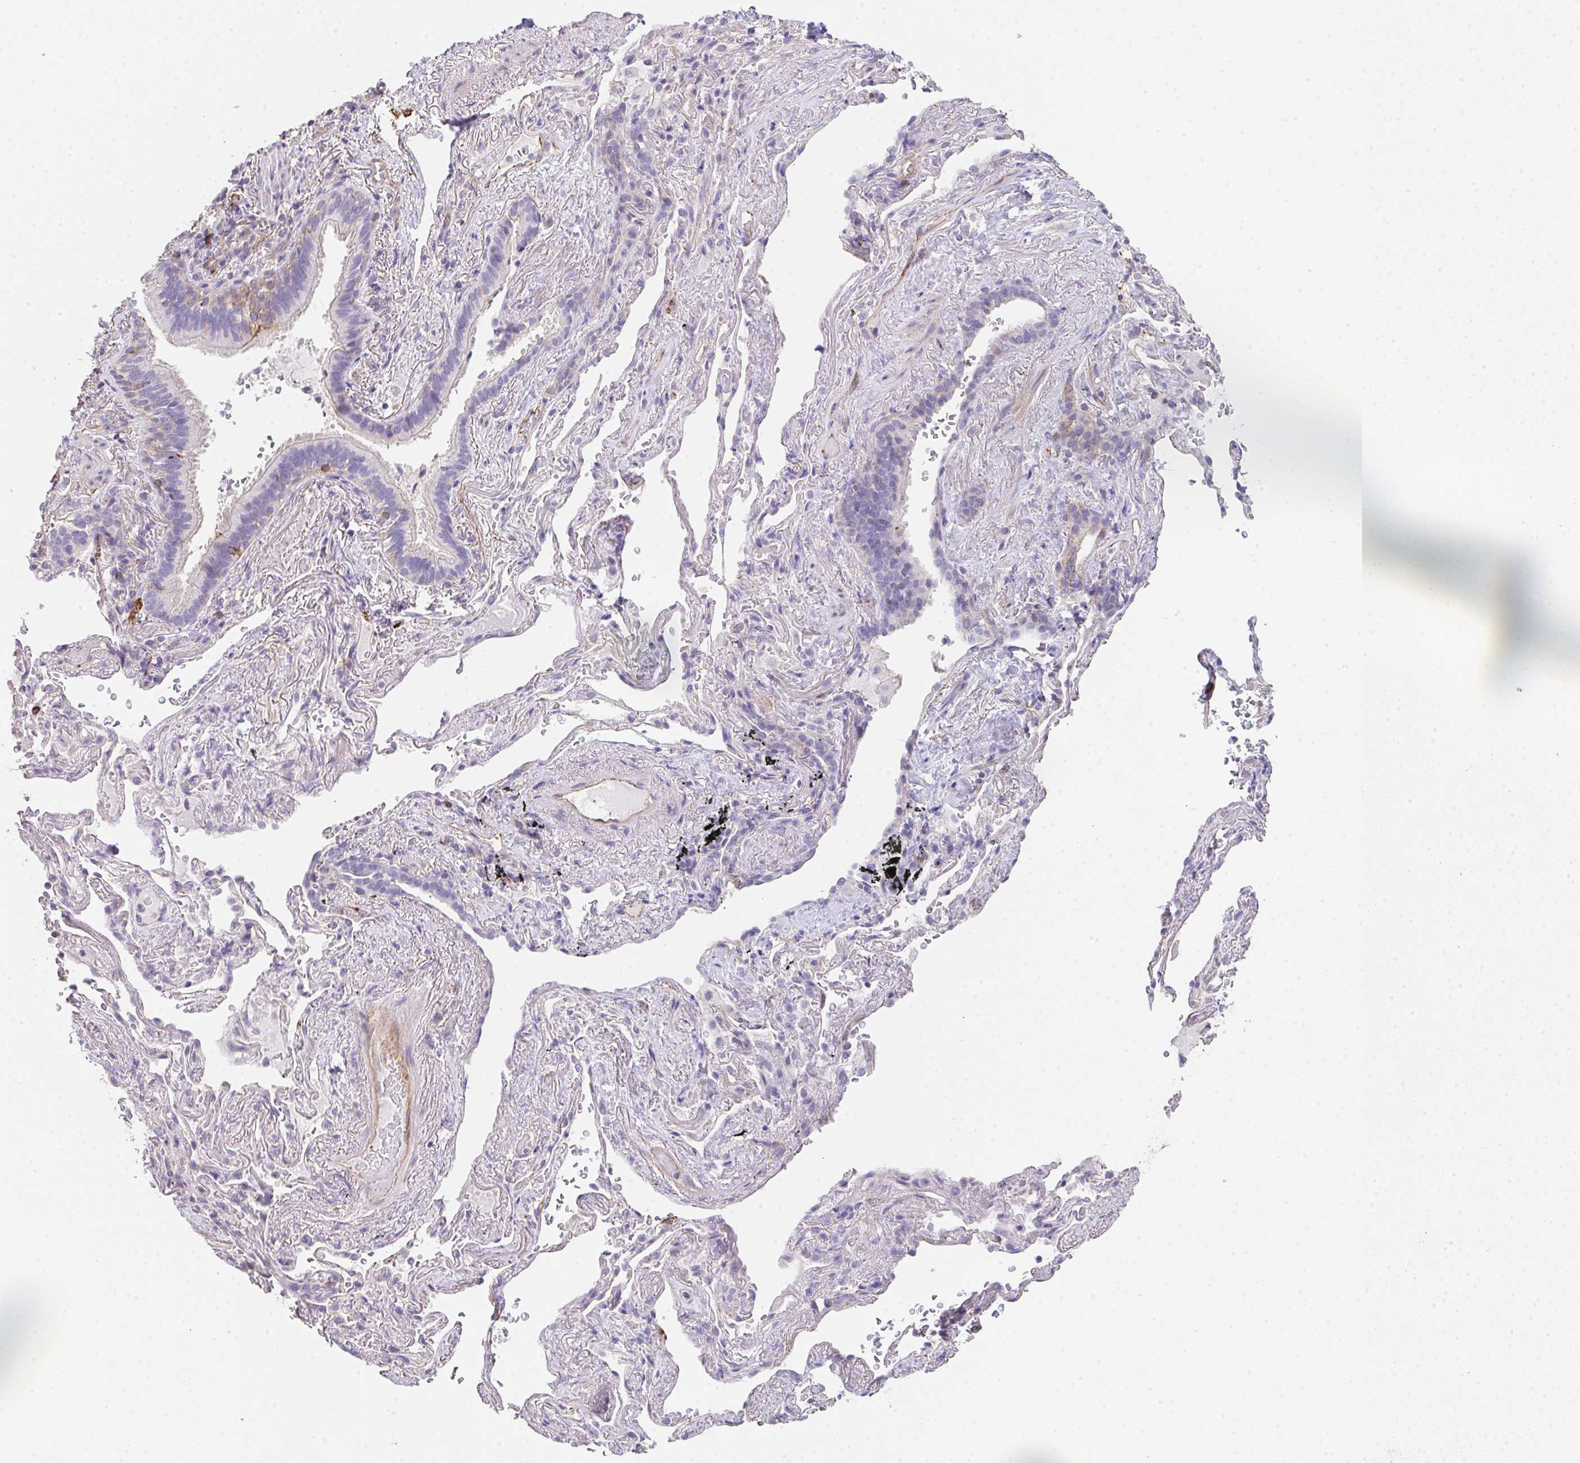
{"staining": {"intensity": "negative", "quantity": "none", "location": "none"}, "tissue": "bronchus", "cell_type": "Respiratory epithelial cells", "image_type": "normal", "snomed": [{"axis": "morphology", "description": "Normal tissue, NOS"}, {"axis": "topography", "description": "Bronchus"}], "caption": "Respiratory epithelial cells show no significant expression in benign bronchus. (DAB (3,3'-diaminobenzidine) immunohistochemistry with hematoxylin counter stain).", "gene": "DBN1", "patient": {"sex": "male", "age": 70}}